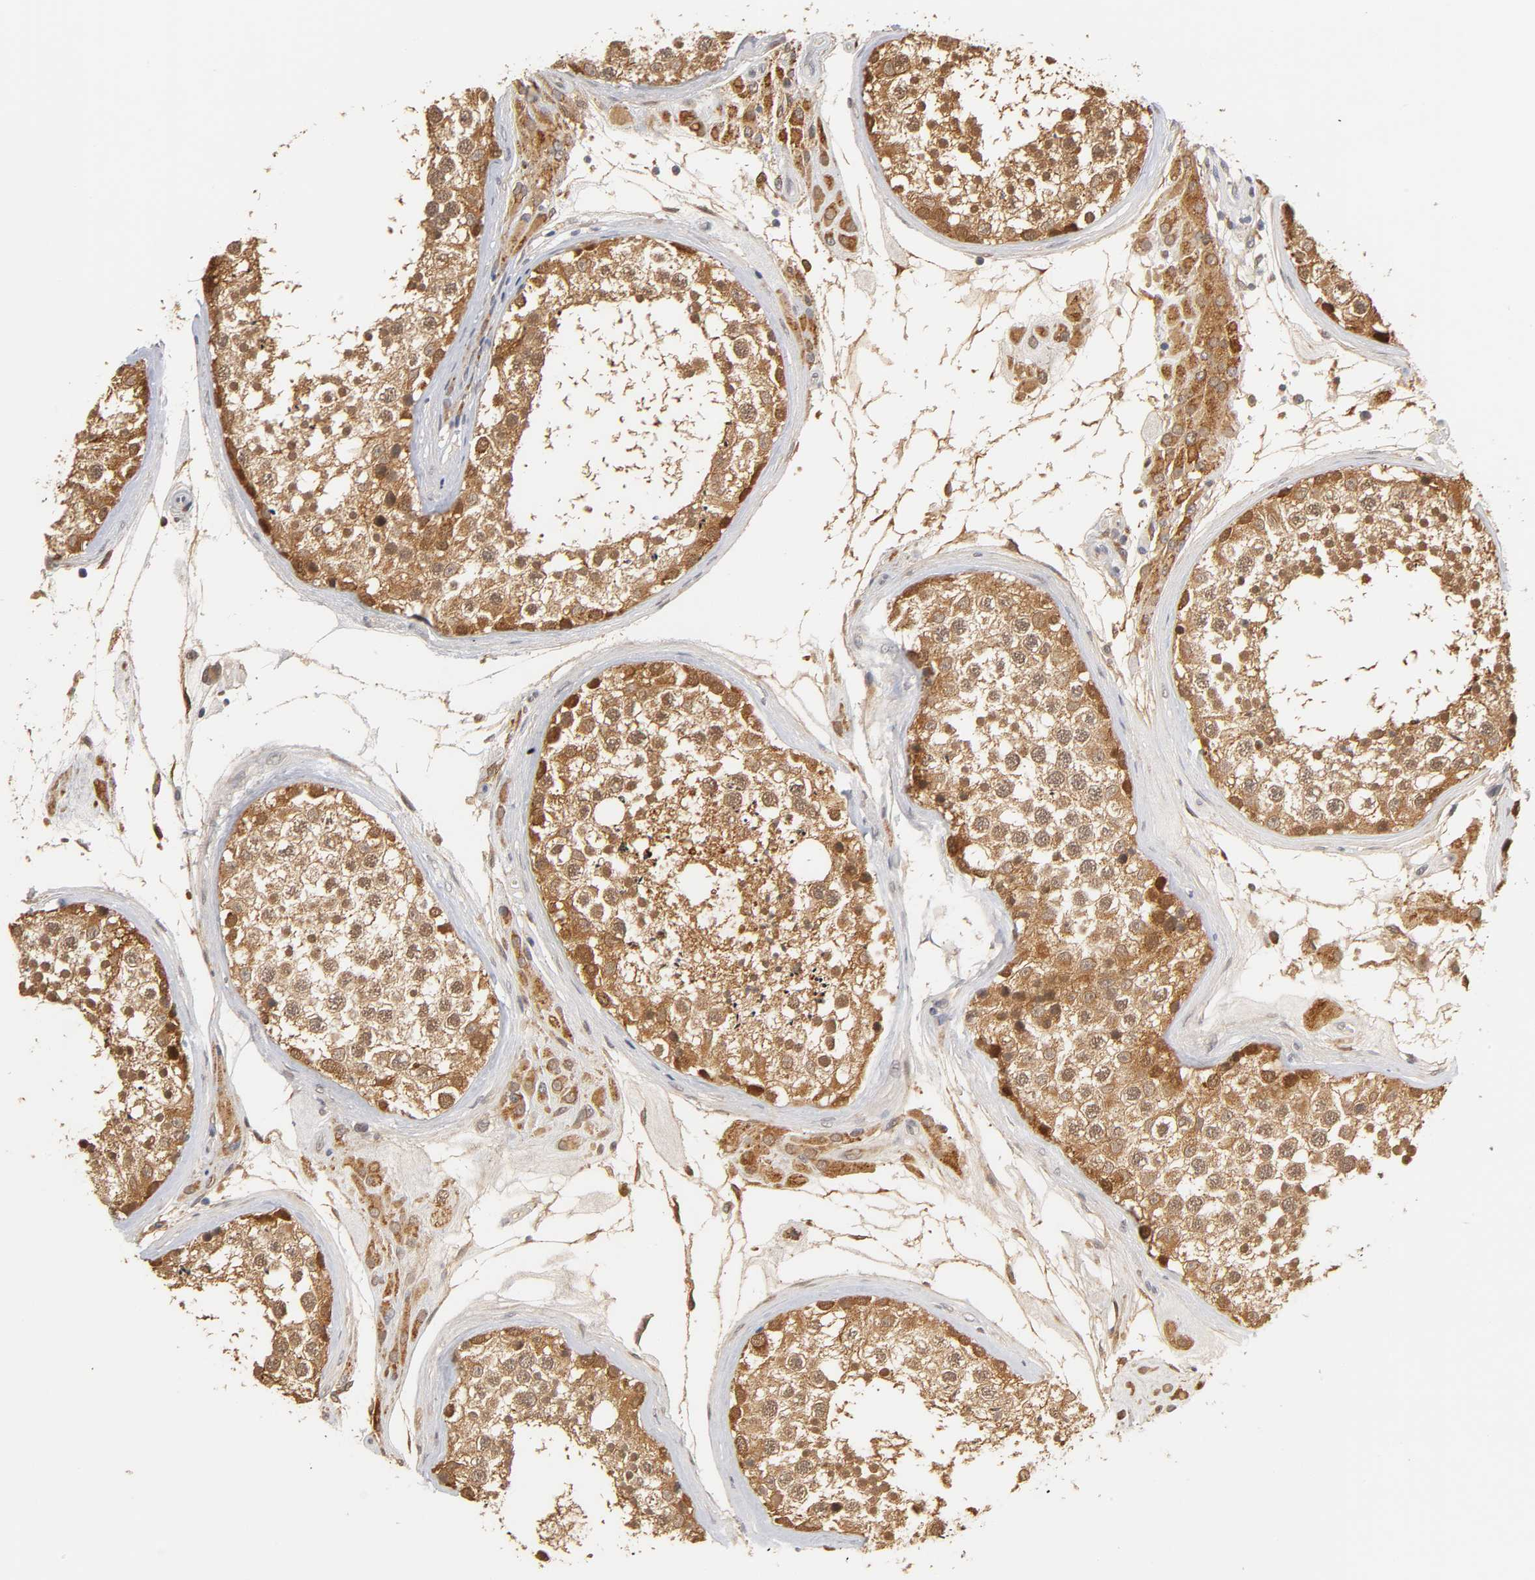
{"staining": {"intensity": "strong", "quantity": ">75%", "location": "cytoplasmic/membranous,nuclear"}, "tissue": "testis", "cell_type": "Cells in seminiferous ducts", "image_type": "normal", "snomed": [{"axis": "morphology", "description": "Normal tissue, NOS"}, {"axis": "topography", "description": "Testis"}], "caption": "A high amount of strong cytoplasmic/membranous,nuclear expression is present in about >75% of cells in seminiferous ducts in unremarkable testis. (Brightfield microscopy of DAB IHC at high magnification).", "gene": "GSTZ1", "patient": {"sex": "male", "age": 46}}